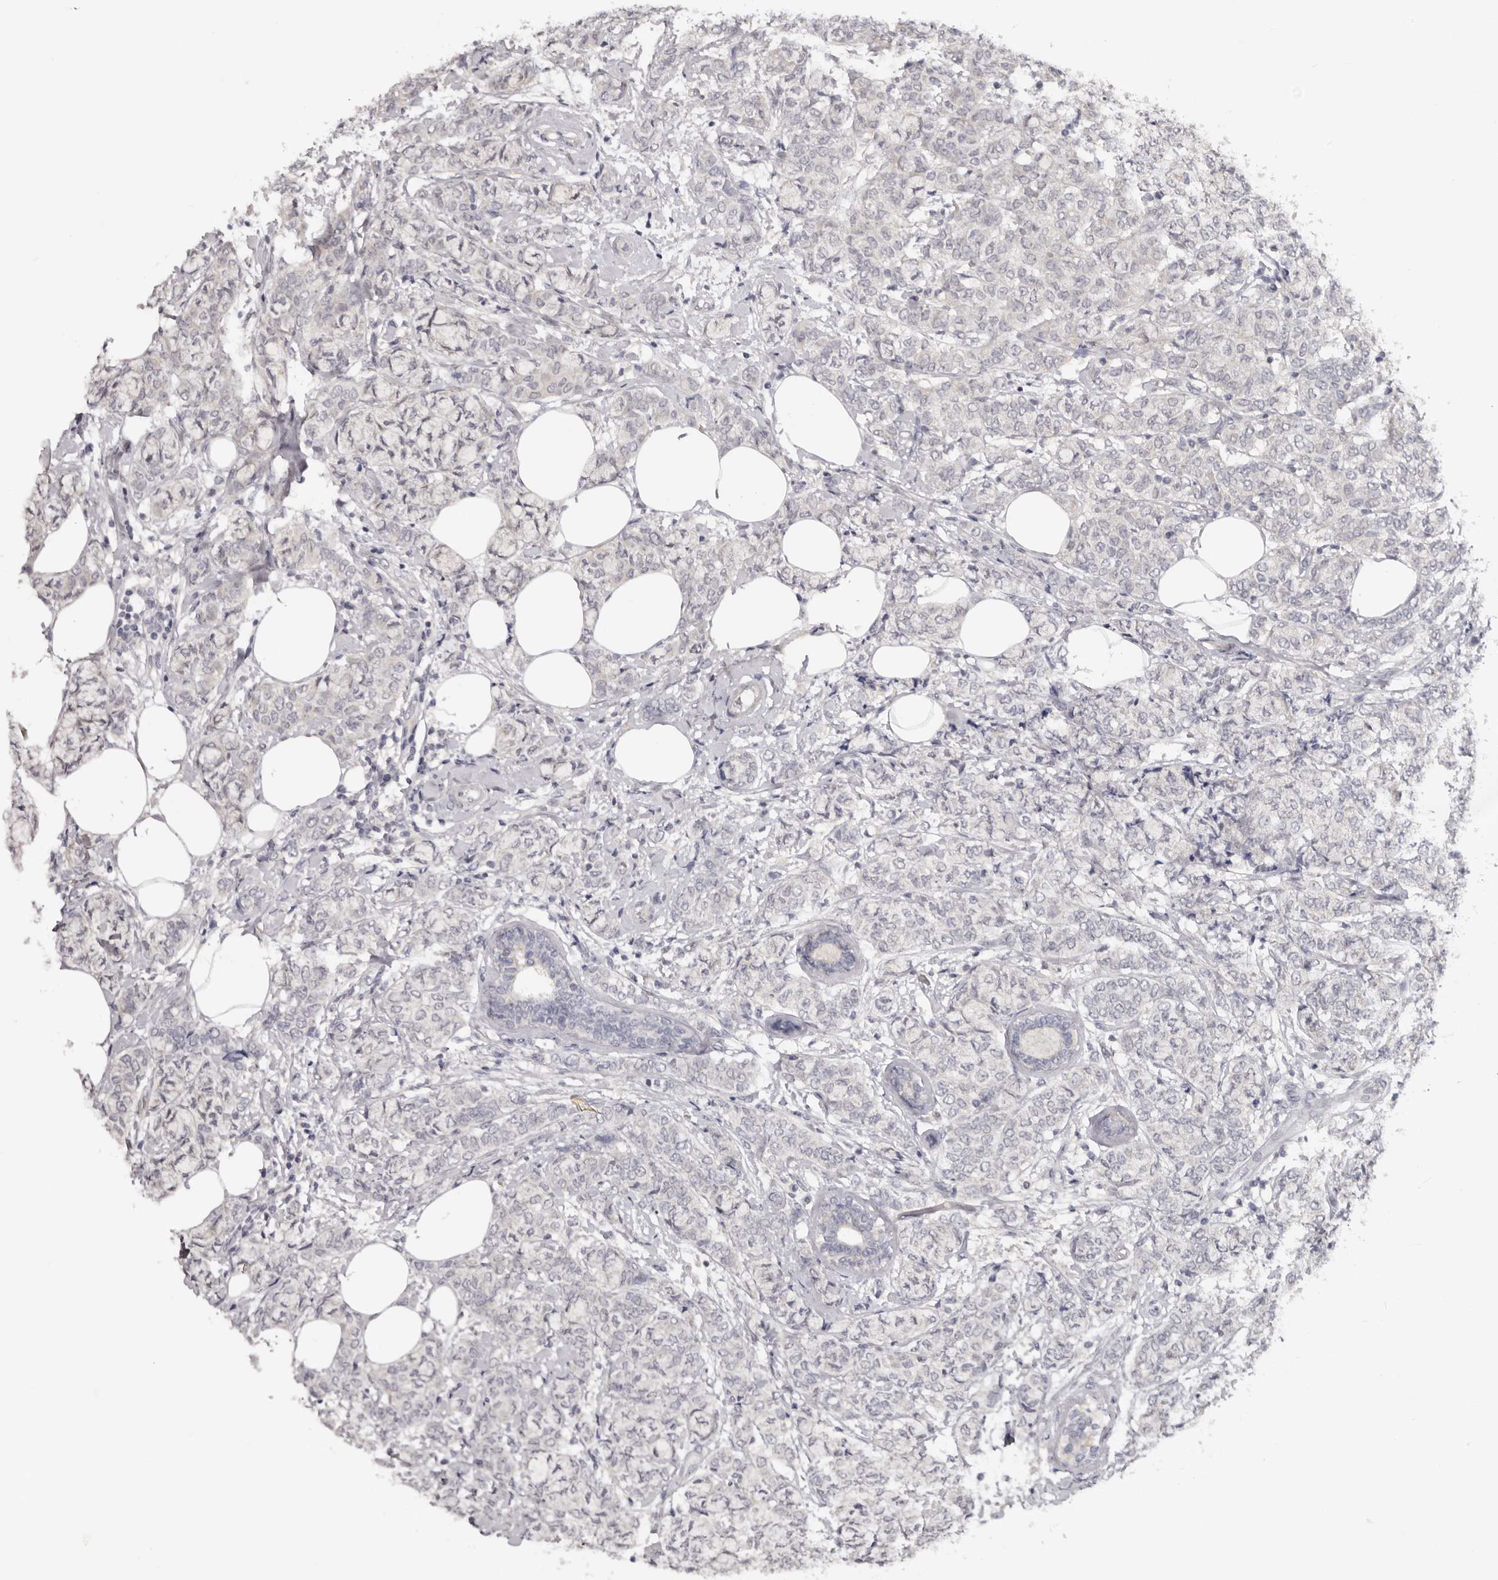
{"staining": {"intensity": "negative", "quantity": "none", "location": "none"}, "tissue": "breast cancer", "cell_type": "Tumor cells", "image_type": "cancer", "snomed": [{"axis": "morphology", "description": "Lobular carcinoma"}, {"axis": "topography", "description": "Breast"}], "caption": "Histopathology image shows no significant protein staining in tumor cells of lobular carcinoma (breast).", "gene": "TNR", "patient": {"sex": "female", "age": 60}}